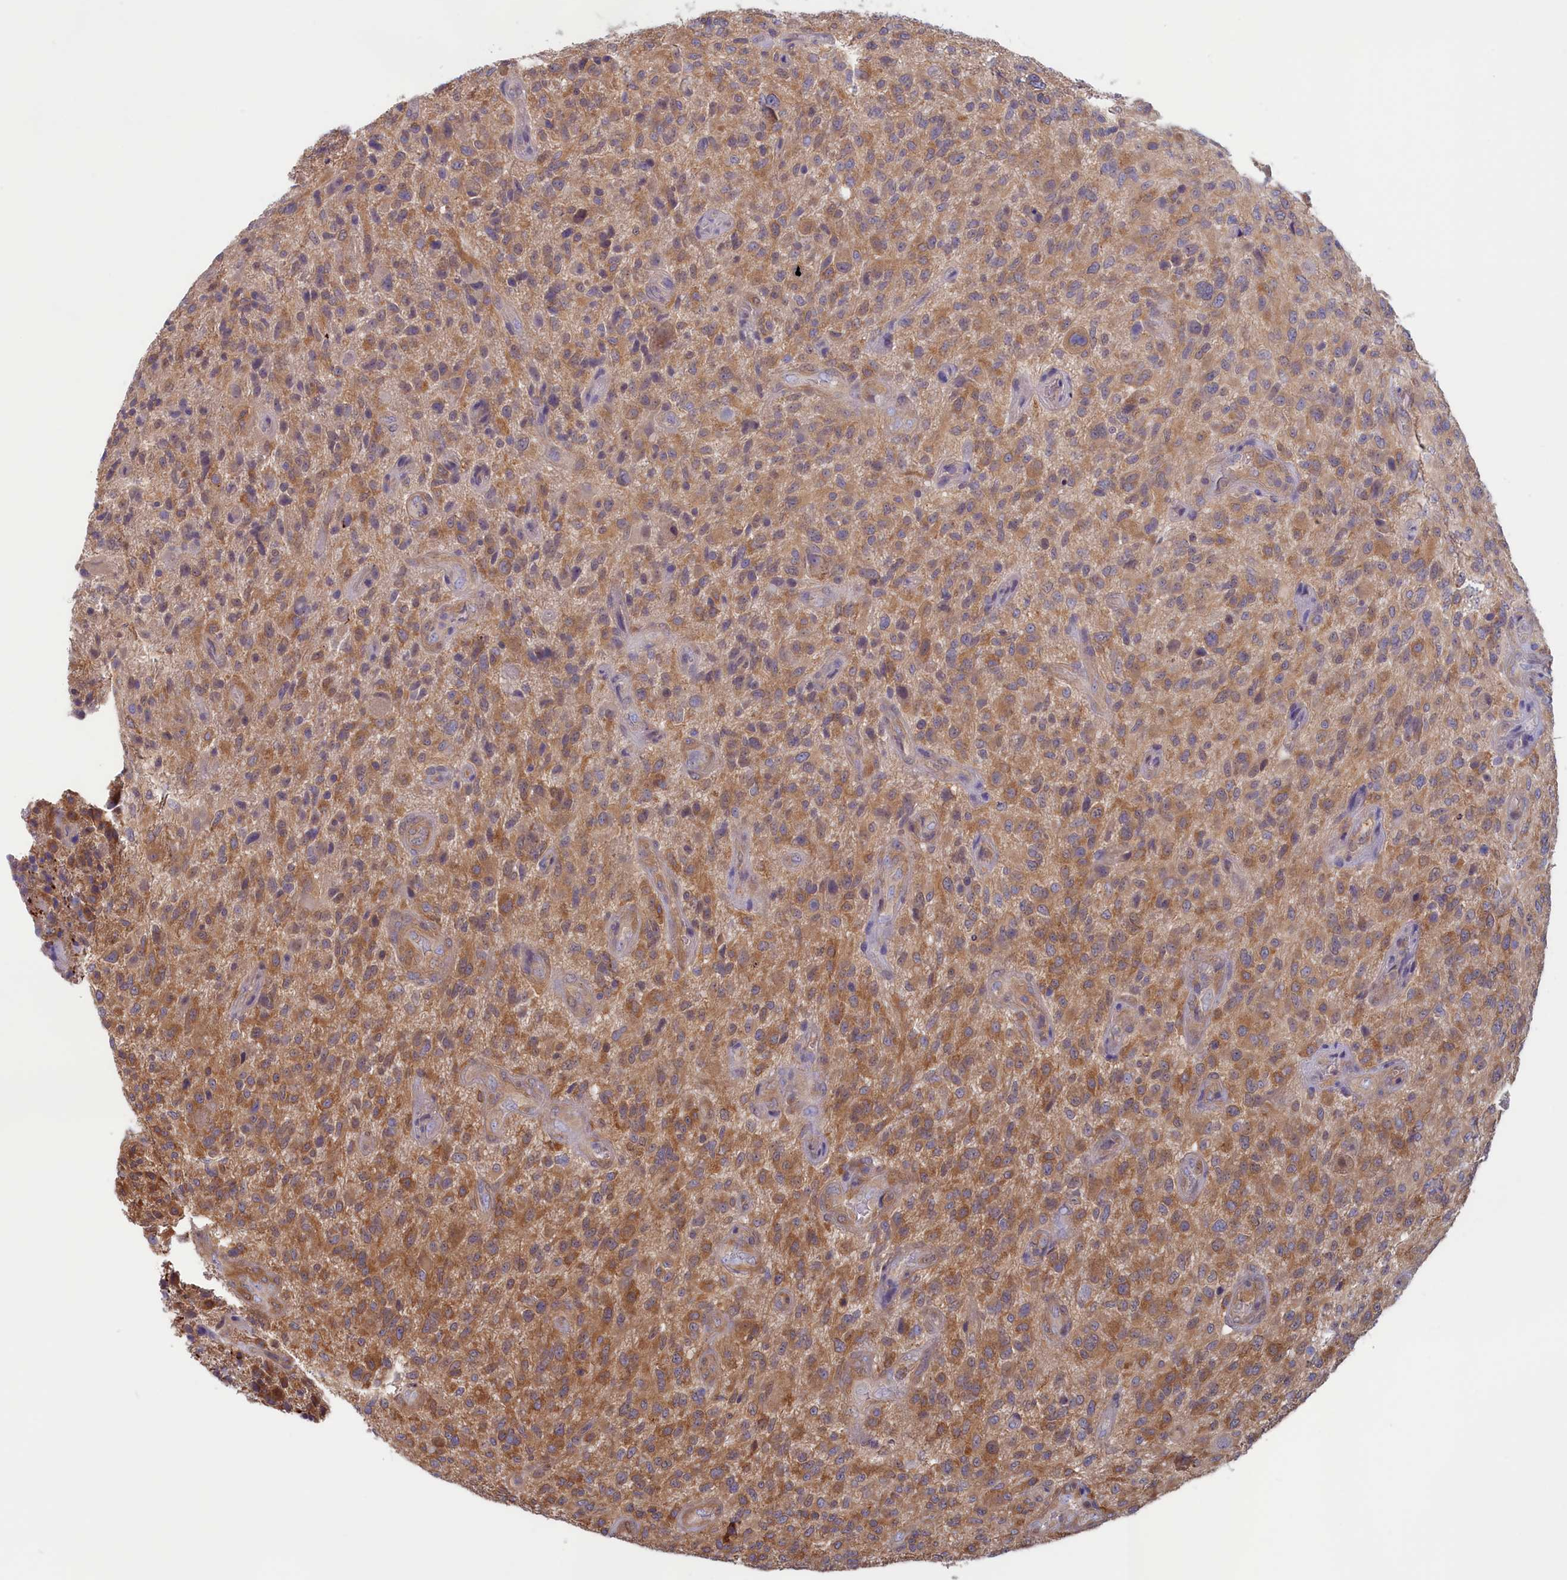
{"staining": {"intensity": "moderate", "quantity": ">75%", "location": "cytoplasmic/membranous"}, "tissue": "glioma", "cell_type": "Tumor cells", "image_type": "cancer", "snomed": [{"axis": "morphology", "description": "Glioma, malignant, High grade"}, {"axis": "topography", "description": "Brain"}], "caption": "A photomicrograph of glioma stained for a protein shows moderate cytoplasmic/membranous brown staining in tumor cells.", "gene": "SYNDIG1L", "patient": {"sex": "male", "age": 47}}